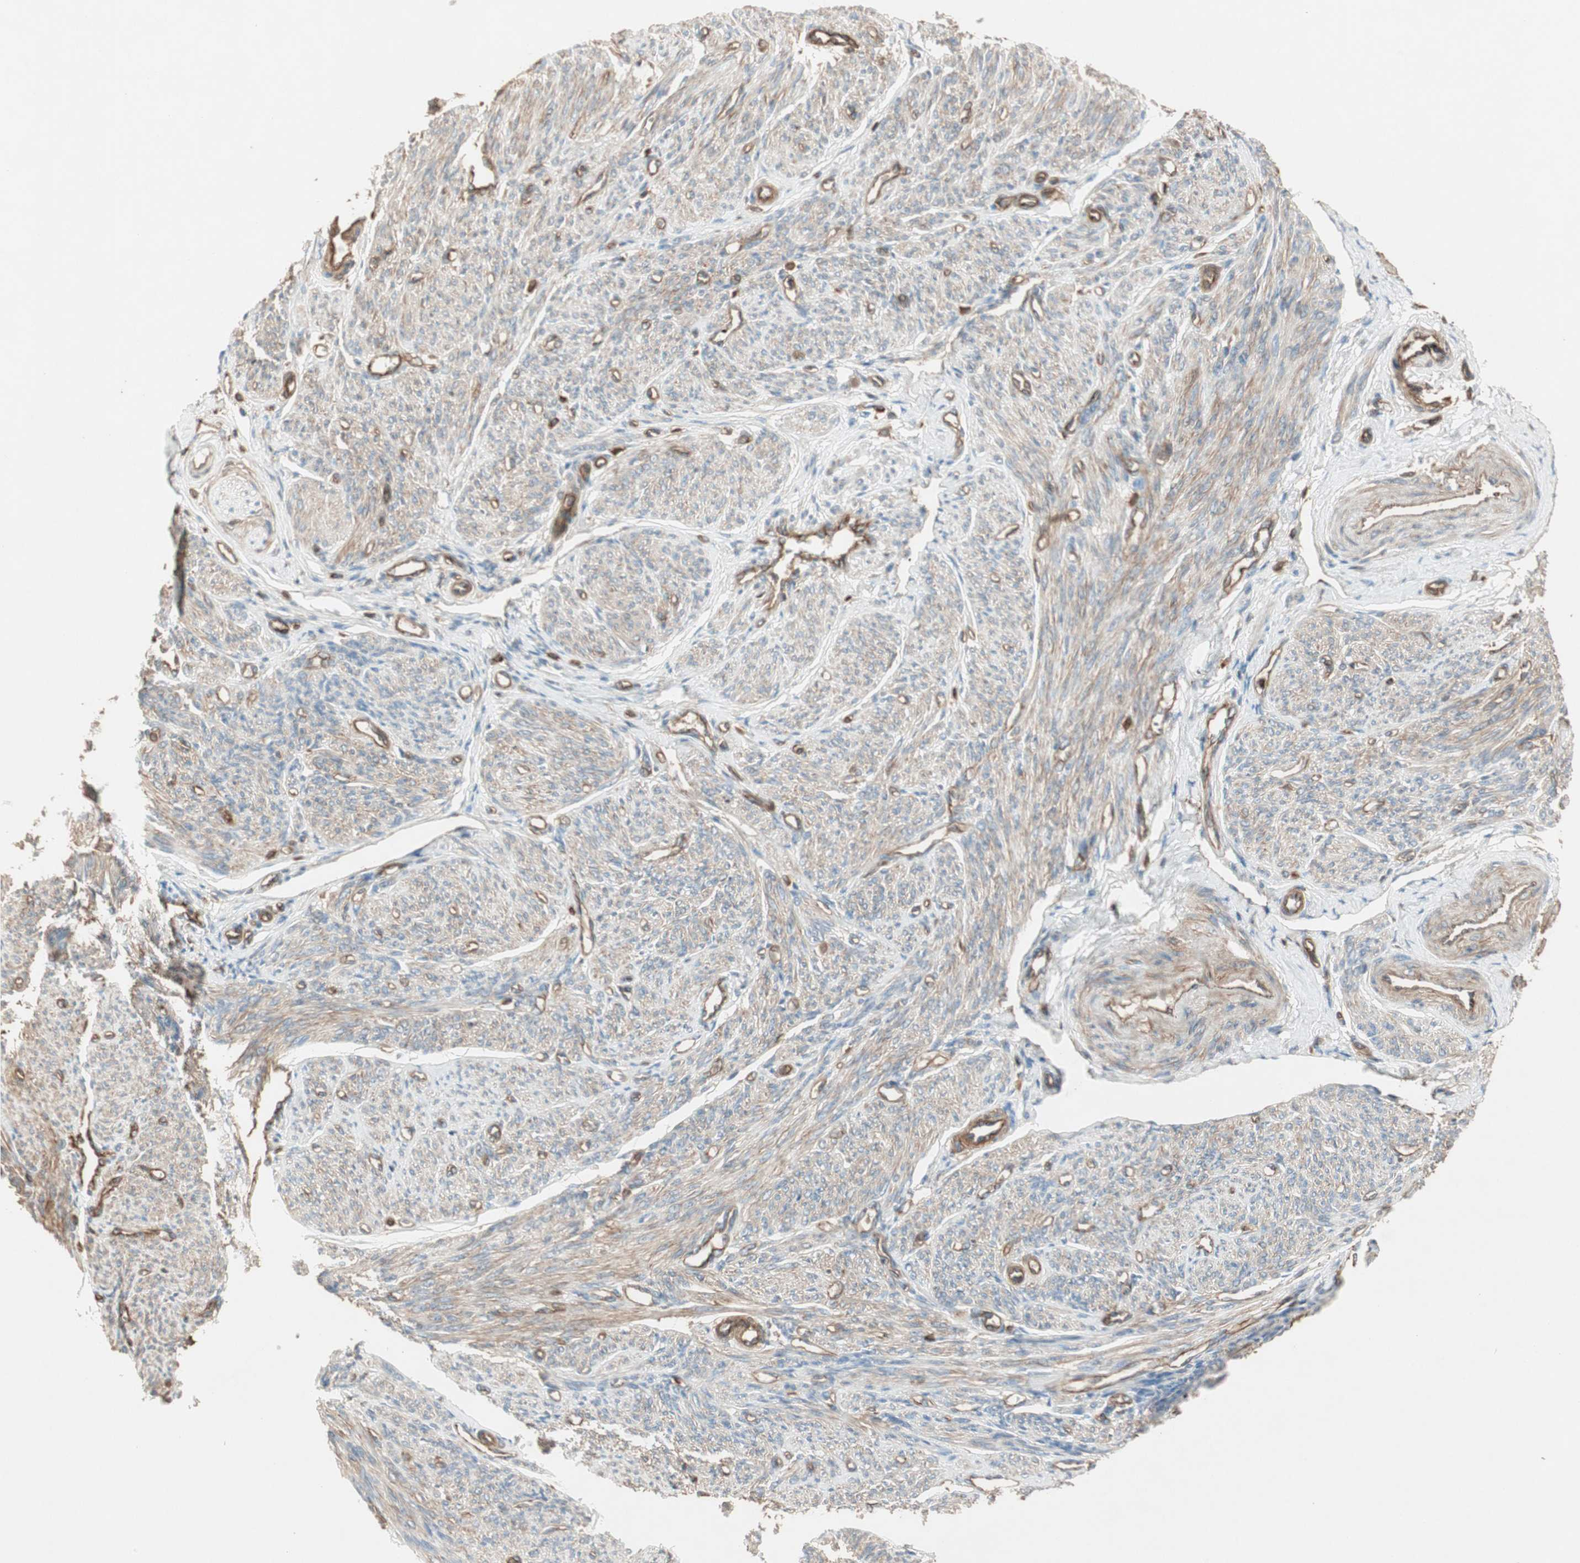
{"staining": {"intensity": "moderate", "quantity": ">75%", "location": "cytoplasmic/membranous"}, "tissue": "smooth muscle", "cell_type": "Smooth muscle cells", "image_type": "normal", "snomed": [{"axis": "morphology", "description": "Normal tissue, NOS"}, {"axis": "topography", "description": "Smooth muscle"}], "caption": "Protein staining of benign smooth muscle displays moderate cytoplasmic/membranous positivity in approximately >75% of smooth muscle cells.", "gene": "TCP11L1", "patient": {"sex": "female", "age": 65}}